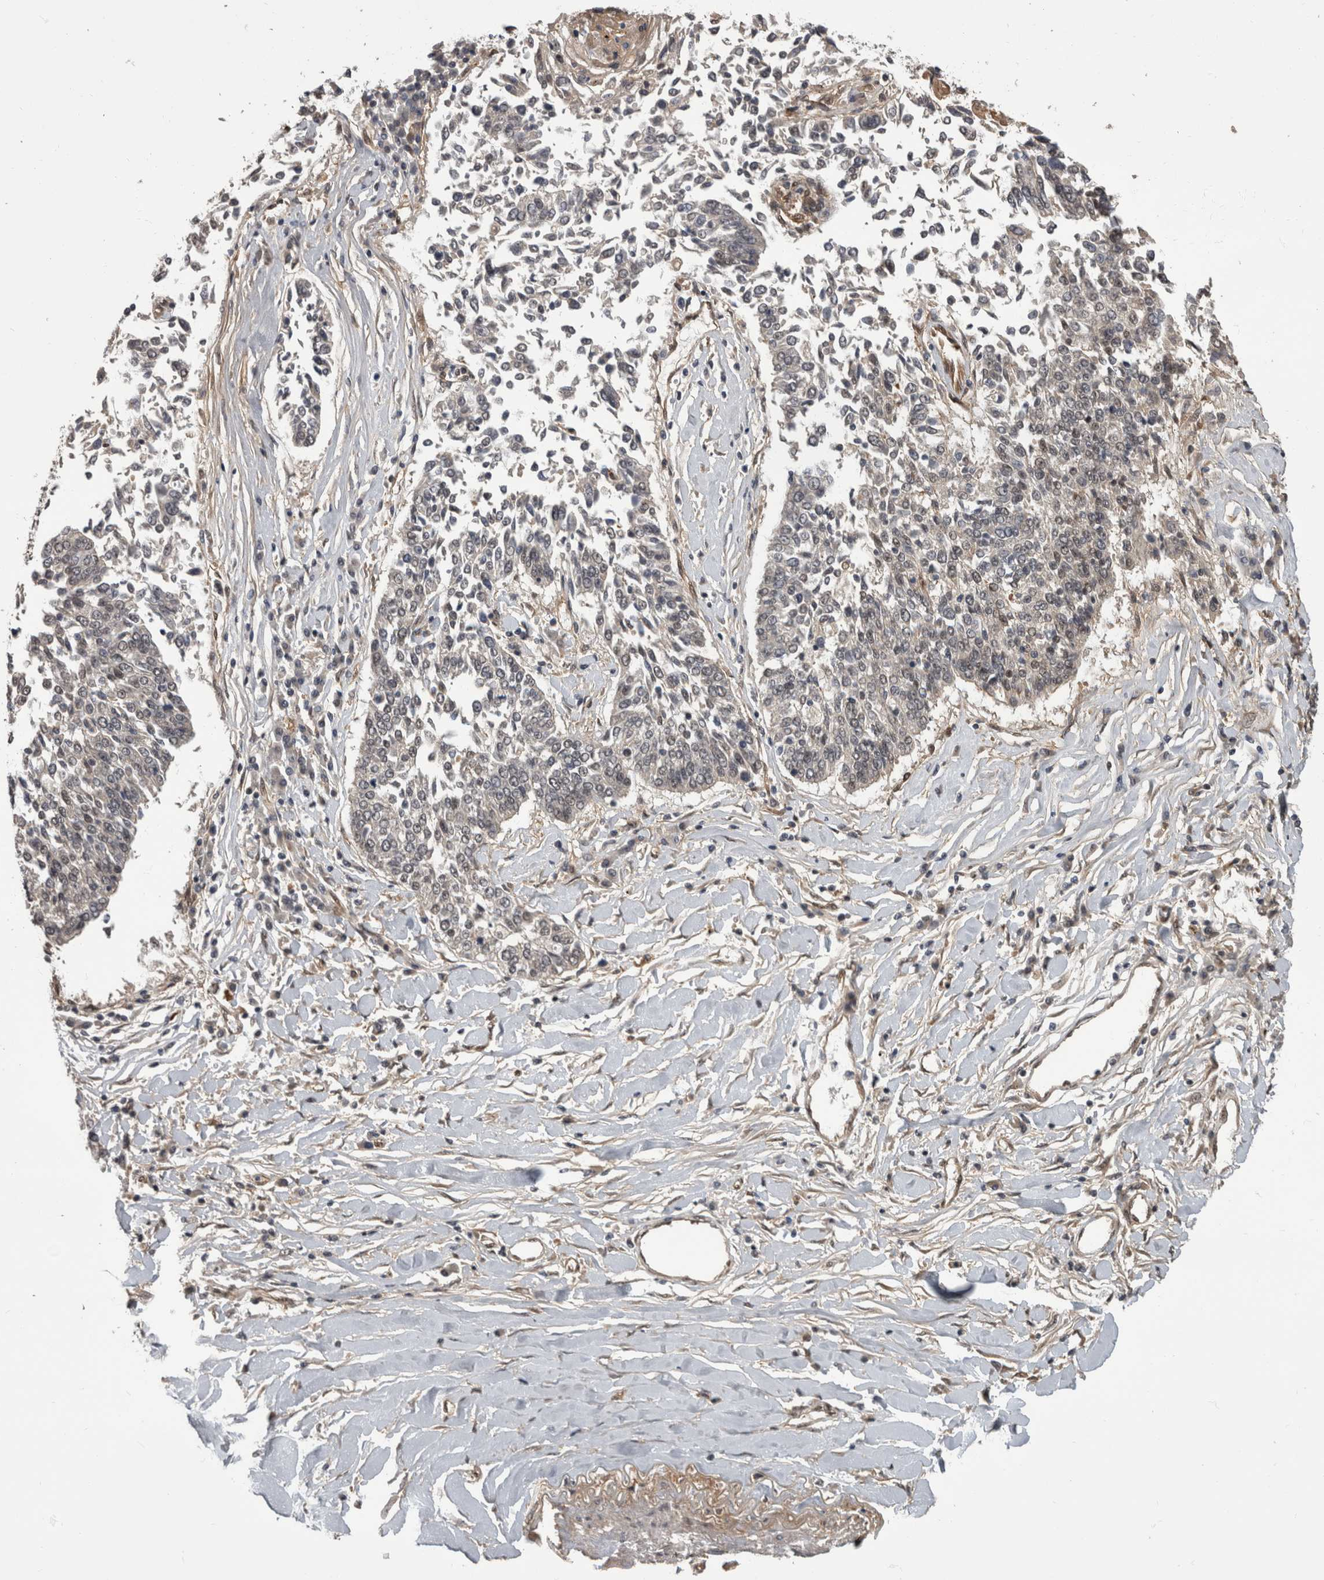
{"staining": {"intensity": "negative", "quantity": "none", "location": "none"}, "tissue": "lung cancer", "cell_type": "Tumor cells", "image_type": "cancer", "snomed": [{"axis": "morphology", "description": "Normal tissue, NOS"}, {"axis": "morphology", "description": "Squamous cell carcinoma, NOS"}, {"axis": "topography", "description": "Cartilage tissue"}, {"axis": "topography", "description": "Bronchus"}, {"axis": "topography", "description": "Lung"}, {"axis": "topography", "description": "Peripheral nerve tissue"}], "caption": "This is an immunohistochemistry image of human lung cancer (squamous cell carcinoma). There is no expression in tumor cells.", "gene": "AKT3", "patient": {"sex": "female", "age": 49}}